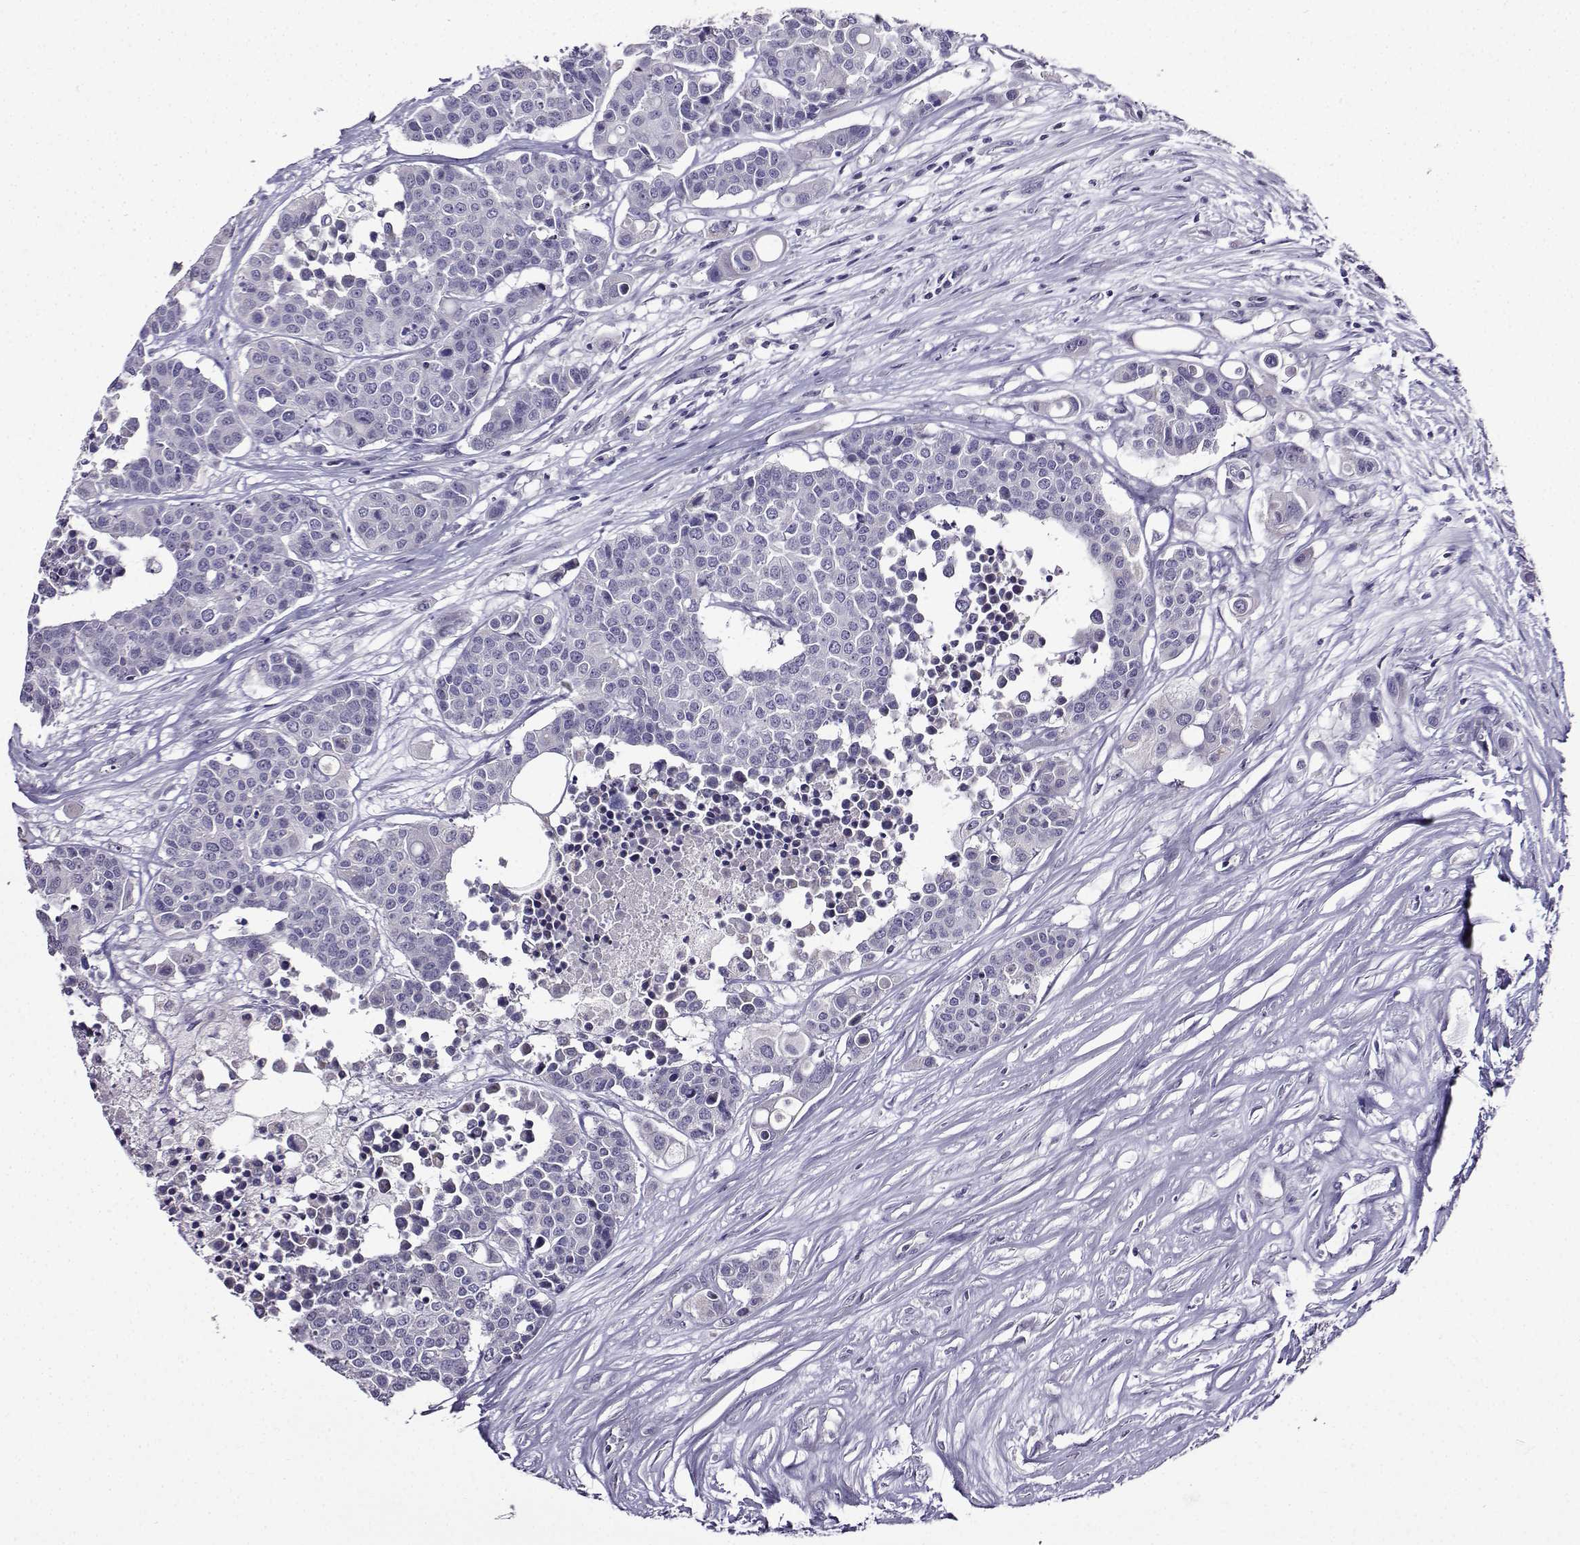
{"staining": {"intensity": "negative", "quantity": "none", "location": "none"}, "tissue": "carcinoid", "cell_type": "Tumor cells", "image_type": "cancer", "snomed": [{"axis": "morphology", "description": "Carcinoid, malignant, NOS"}, {"axis": "topography", "description": "Colon"}], "caption": "The immunohistochemistry (IHC) photomicrograph has no significant staining in tumor cells of carcinoid (malignant) tissue.", "gene": "TMEM266", "patient": {"sex": "male", "age": 81}}